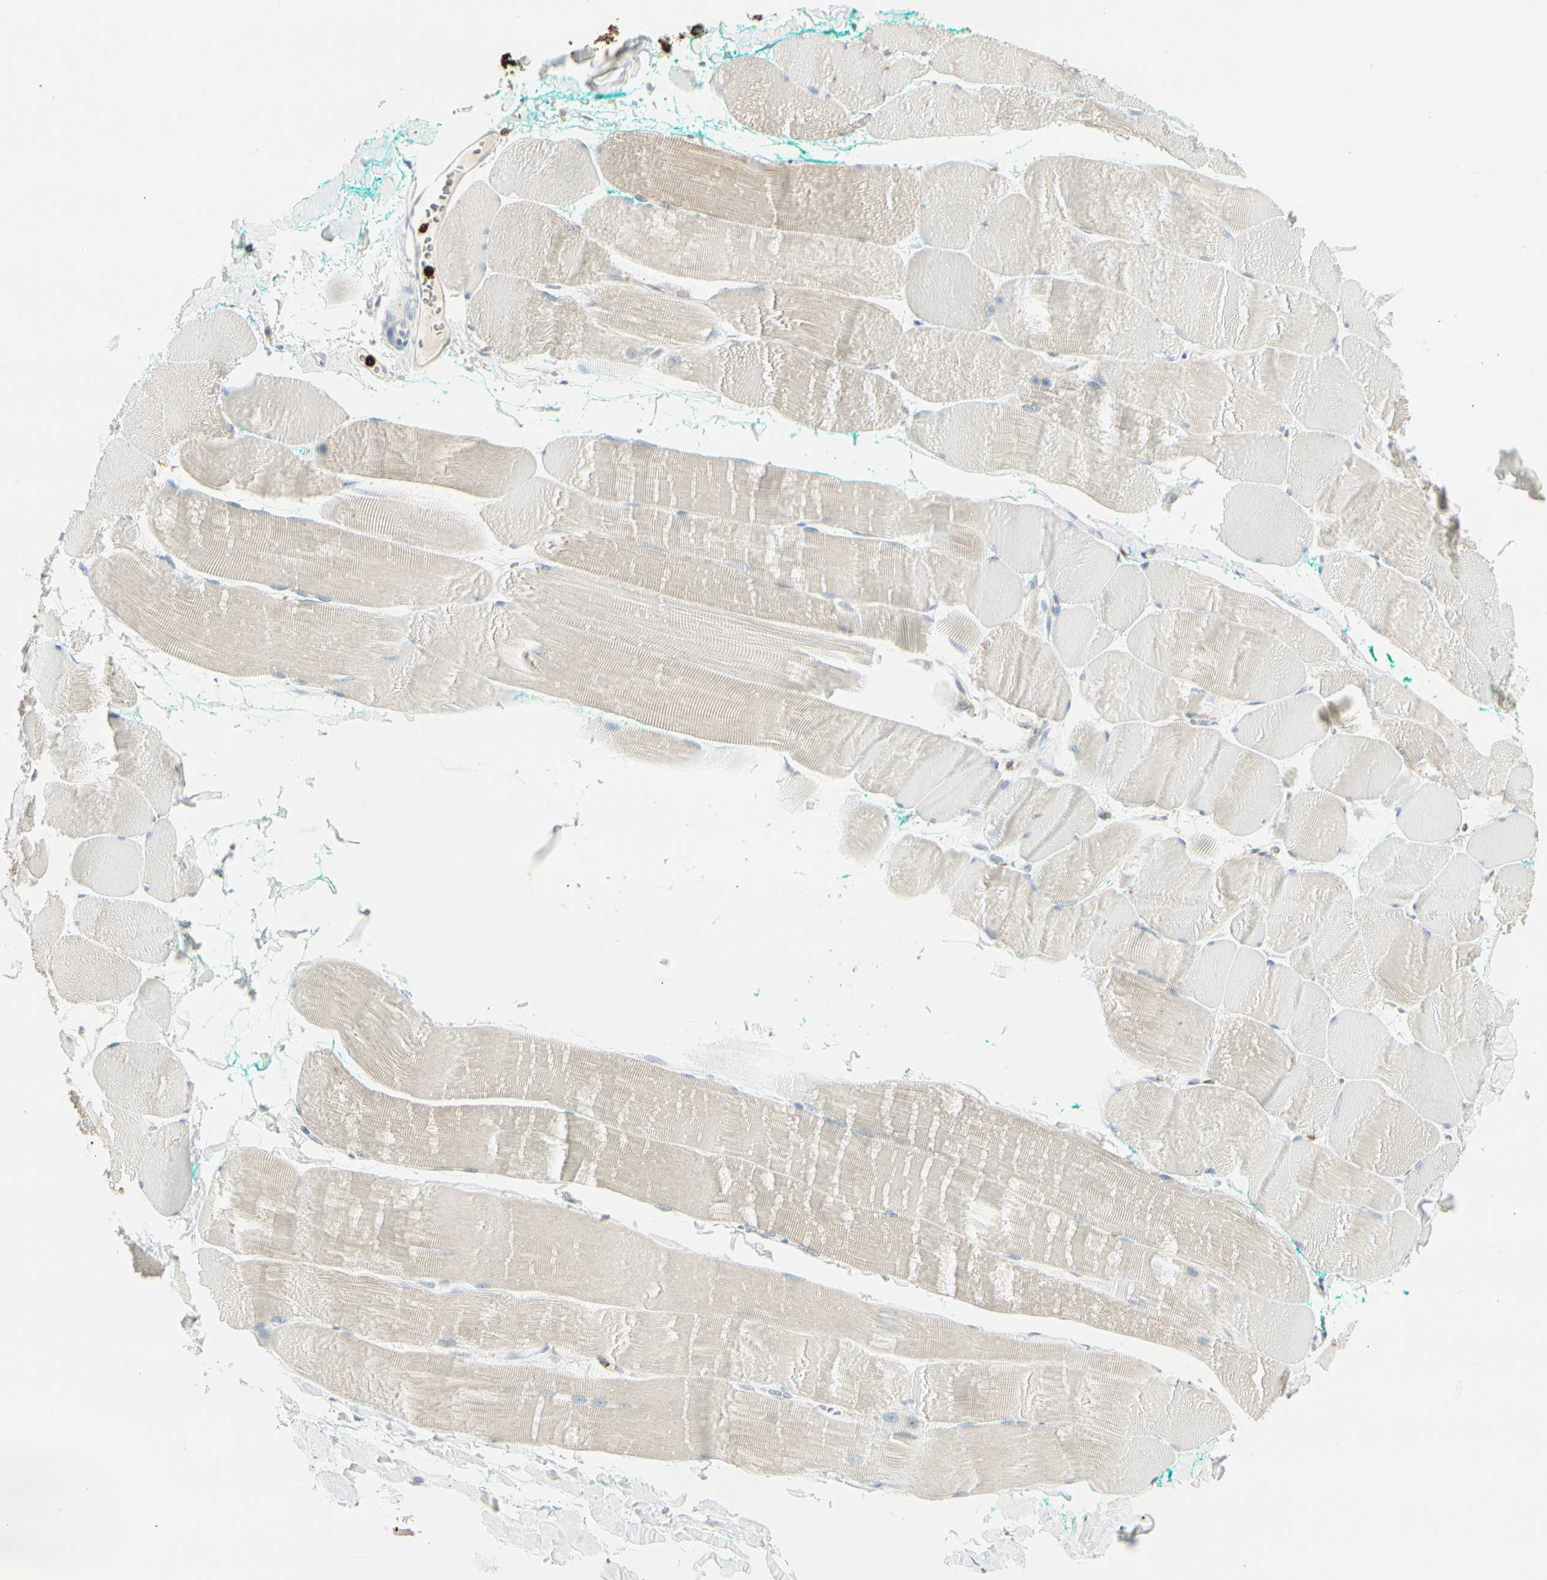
{"staining": {"intensity": "negative", "quantity": "none", "location": "none"}, "tissue": "skeletal muscle", "cell_type": "Myocytes", "image_type": "normal", "snomed": [{"axis": "morphology", "description": "Normal tissue, NOS"}, {"axis": "morphology", "description": "Squamous cell carcinoma, NOS"}, {"axis": "topography", "description": "Skeletal muscle"}], "caption": "A high-resolution micrograph shows IHC staining of unremarkable skeletal muscle, which reveals no significant staining in myocytes. The staining was performed using DAB (3,3'-diaminobenzidine) to visualize the protein expression in brown, while the nuclei were stained in blue with hematoxylin (Magnification: 20x).", "gene": "ITGB2", "patient": {"sex": "male", "age": 51}}